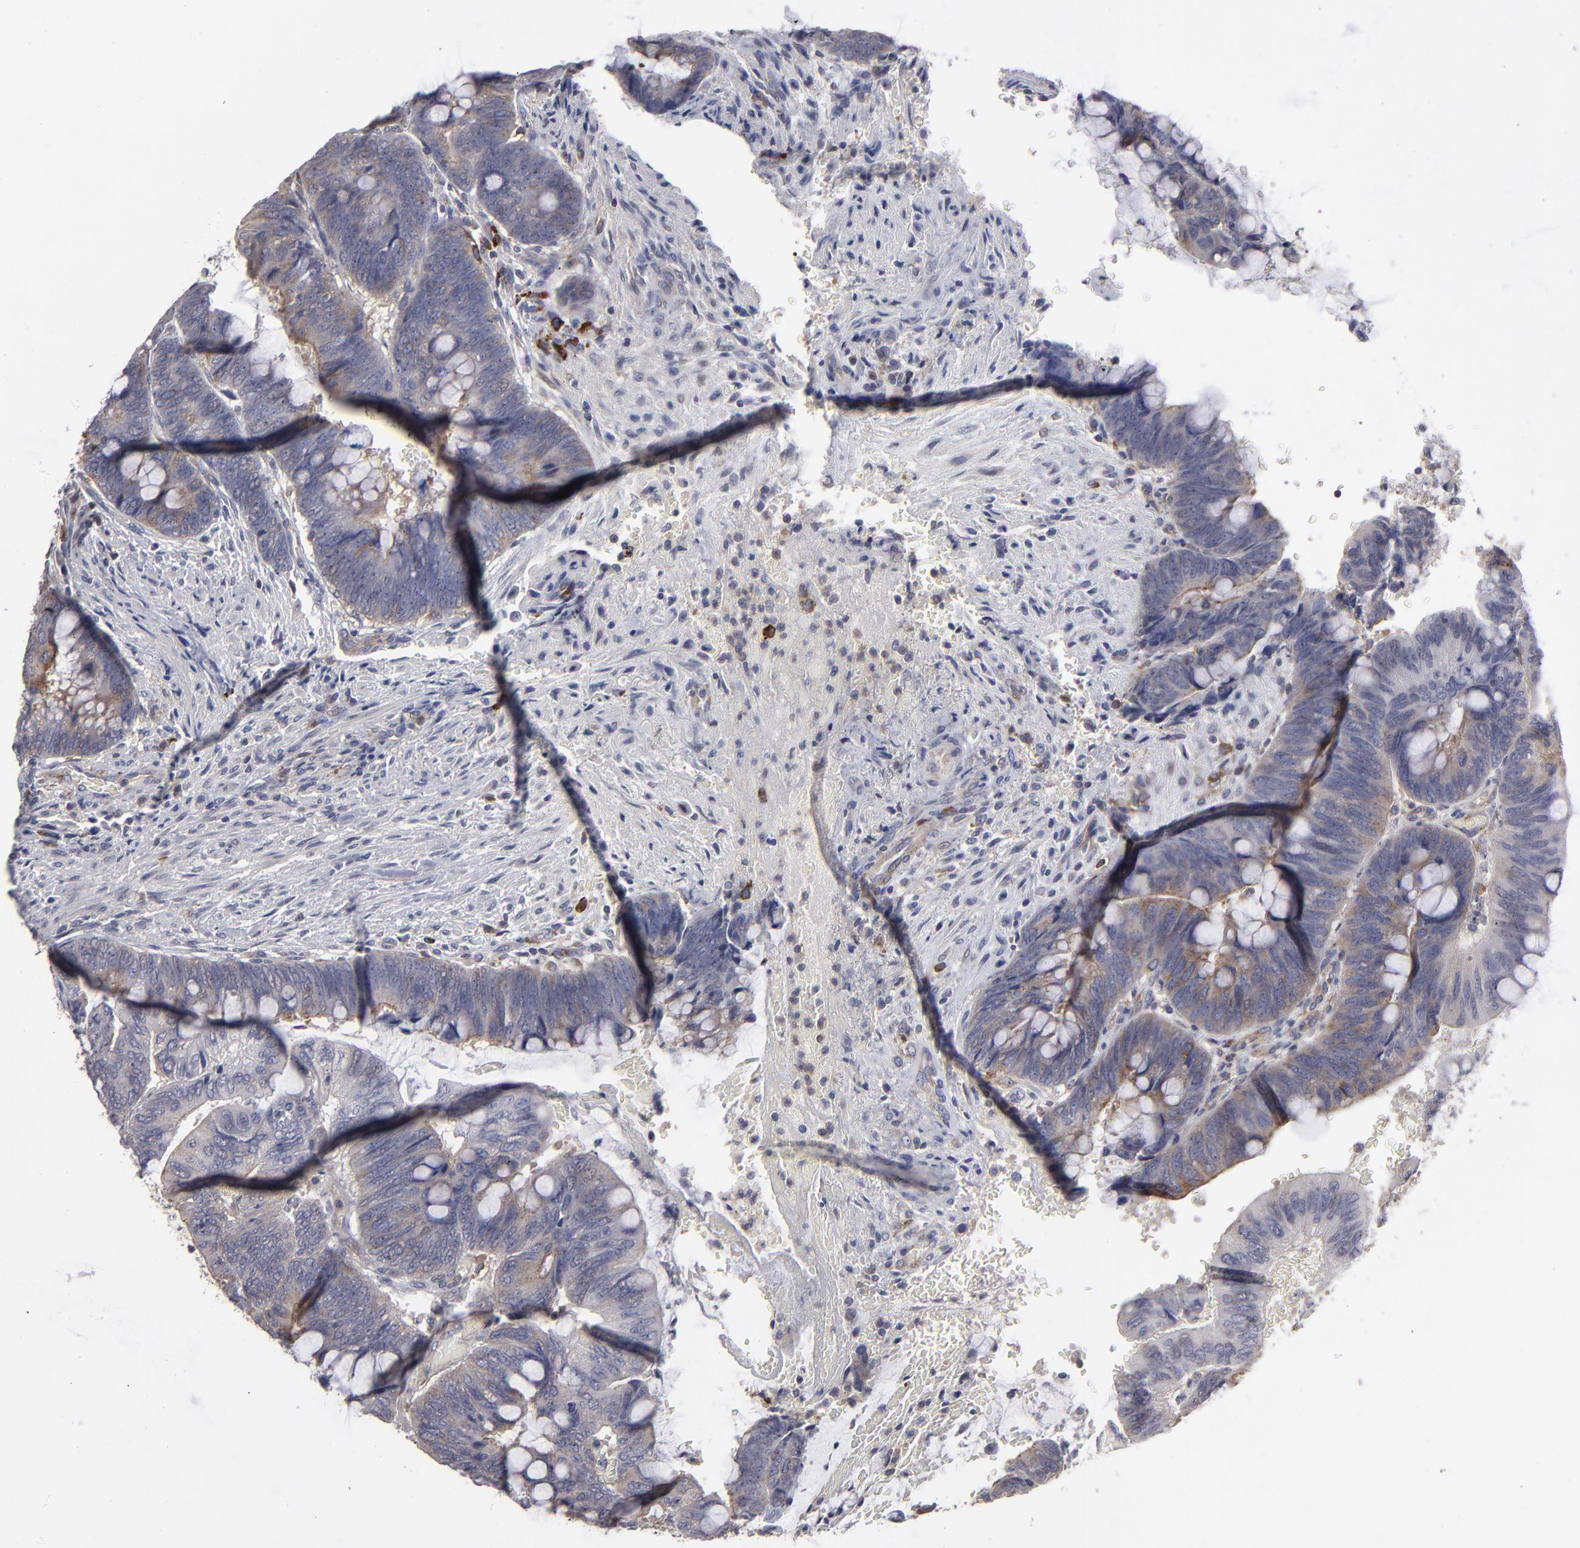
{"staining": {"intensity": "moderate", "quantity": ">75%", "location": "cytoplasmic/membranous"}, "tissue": "colorectal cancer", "cell_type": "Tumor cells", "image_type": "cancer", "snomed": [{"axis": "morphology", "description": "Normal tissue, NOS"}, {"axis": "morphology", "description": "Adenocarcinoma, NOS"}, {"axis": "topography", "description": "Rectum"}], "caption": "A brown stain labels moderate cytoplasmic/membranous staining of a protein in human colorectal cancer (adenocarcinoma) tumor cells. (IHC, brightfield microscopy, high magnification).", "gene": "CEP97", "patient": {"sex": "male", "age": 92}}